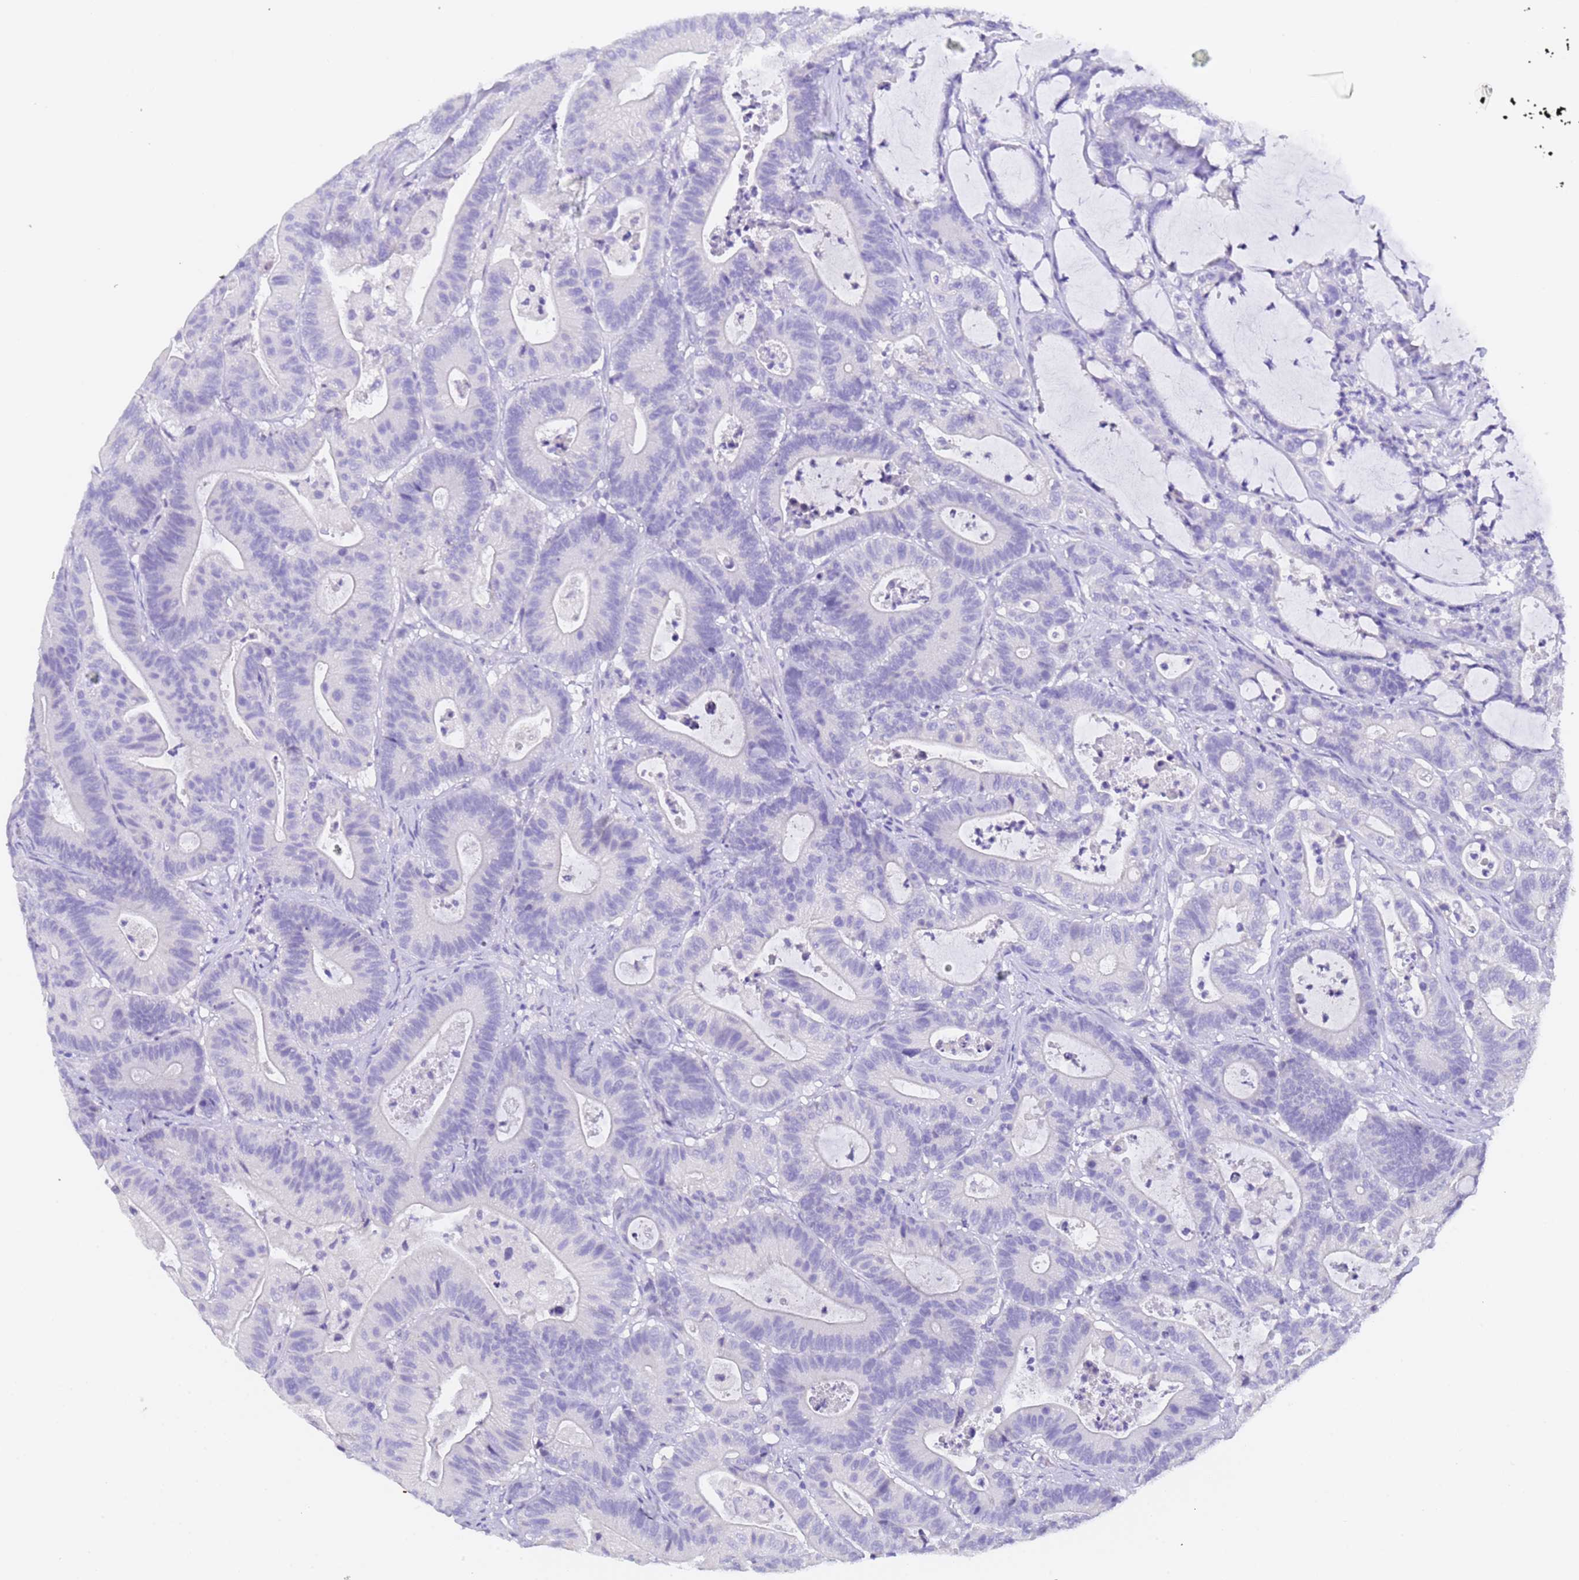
{"staining": {"intensity": "negative", "quantity": "none", "location": "none"}, "tissue": "colorectal cancer", "cell_type": "Tumor cells", "image_type": "cancer", "snomed": [{"axis": "morphology", "description": "Adenocarcinoma, NOS"}, {"axis": "topography", "description": "Colon"}], "caption": "This is an immunohistochemistry photomicrograph of human colorectal adenocarcinoma. There is no expression in tumor cells.", "gene": "GABRA1", "patient": {"sex": "female", "age": 84}}